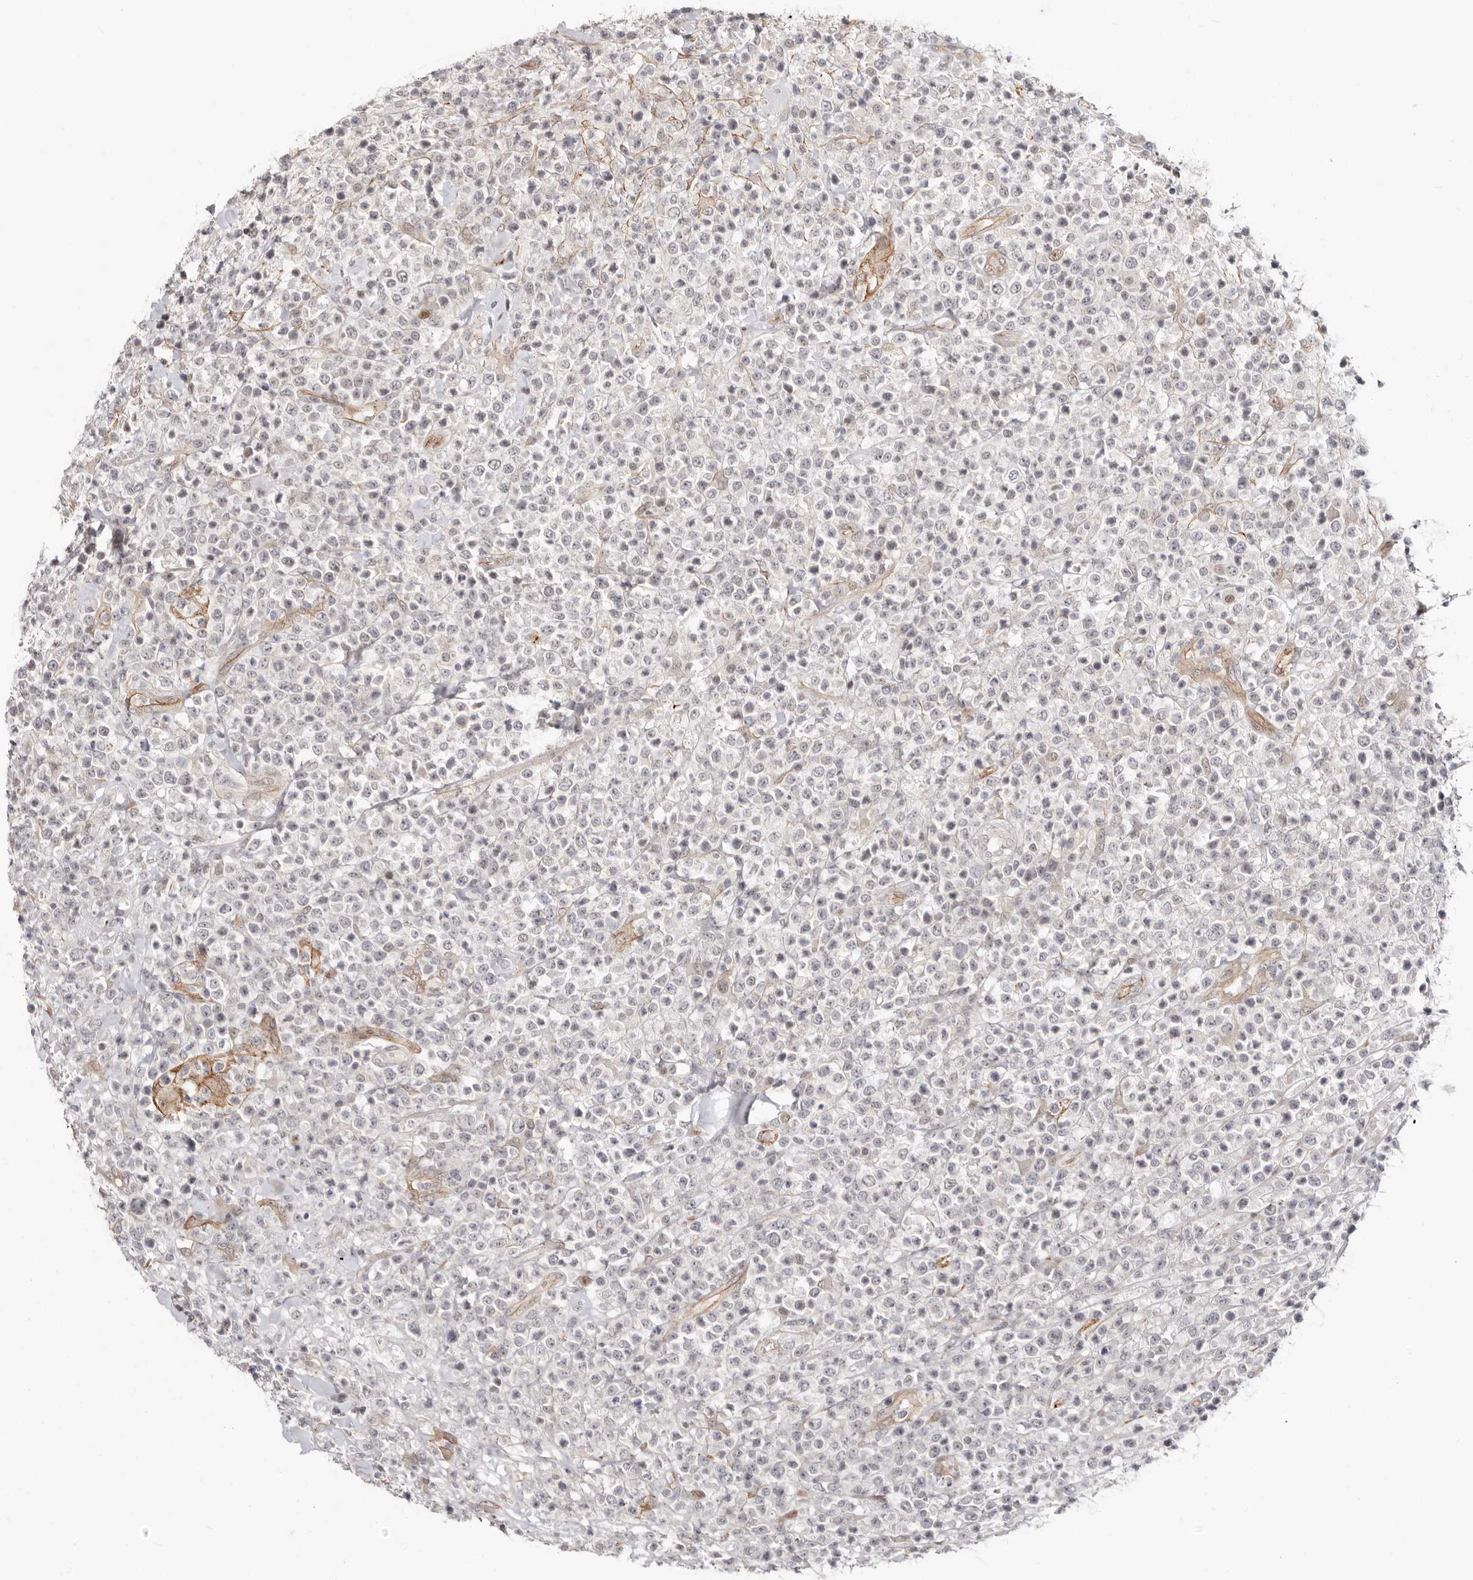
{"staining": {"intensity": "negative", "quantity": "none", "location": "none"}, "tissue": "lymphoma", "cell_type": "Tumor cells", "image_type": "cancer", "snomed": [{"axis": "morphology", "description": "Malignant lymphoma, non-Hodgkin's type, High grade"}, {"axis": "topography", "description": "Colon"}], "caption": "Tumor cells show no significant positivity in malignant lymphoma, non-Hodgkin's type (high-grade).", "gene": "SZT2", "patient": {"sex": "female", "age": 53}}